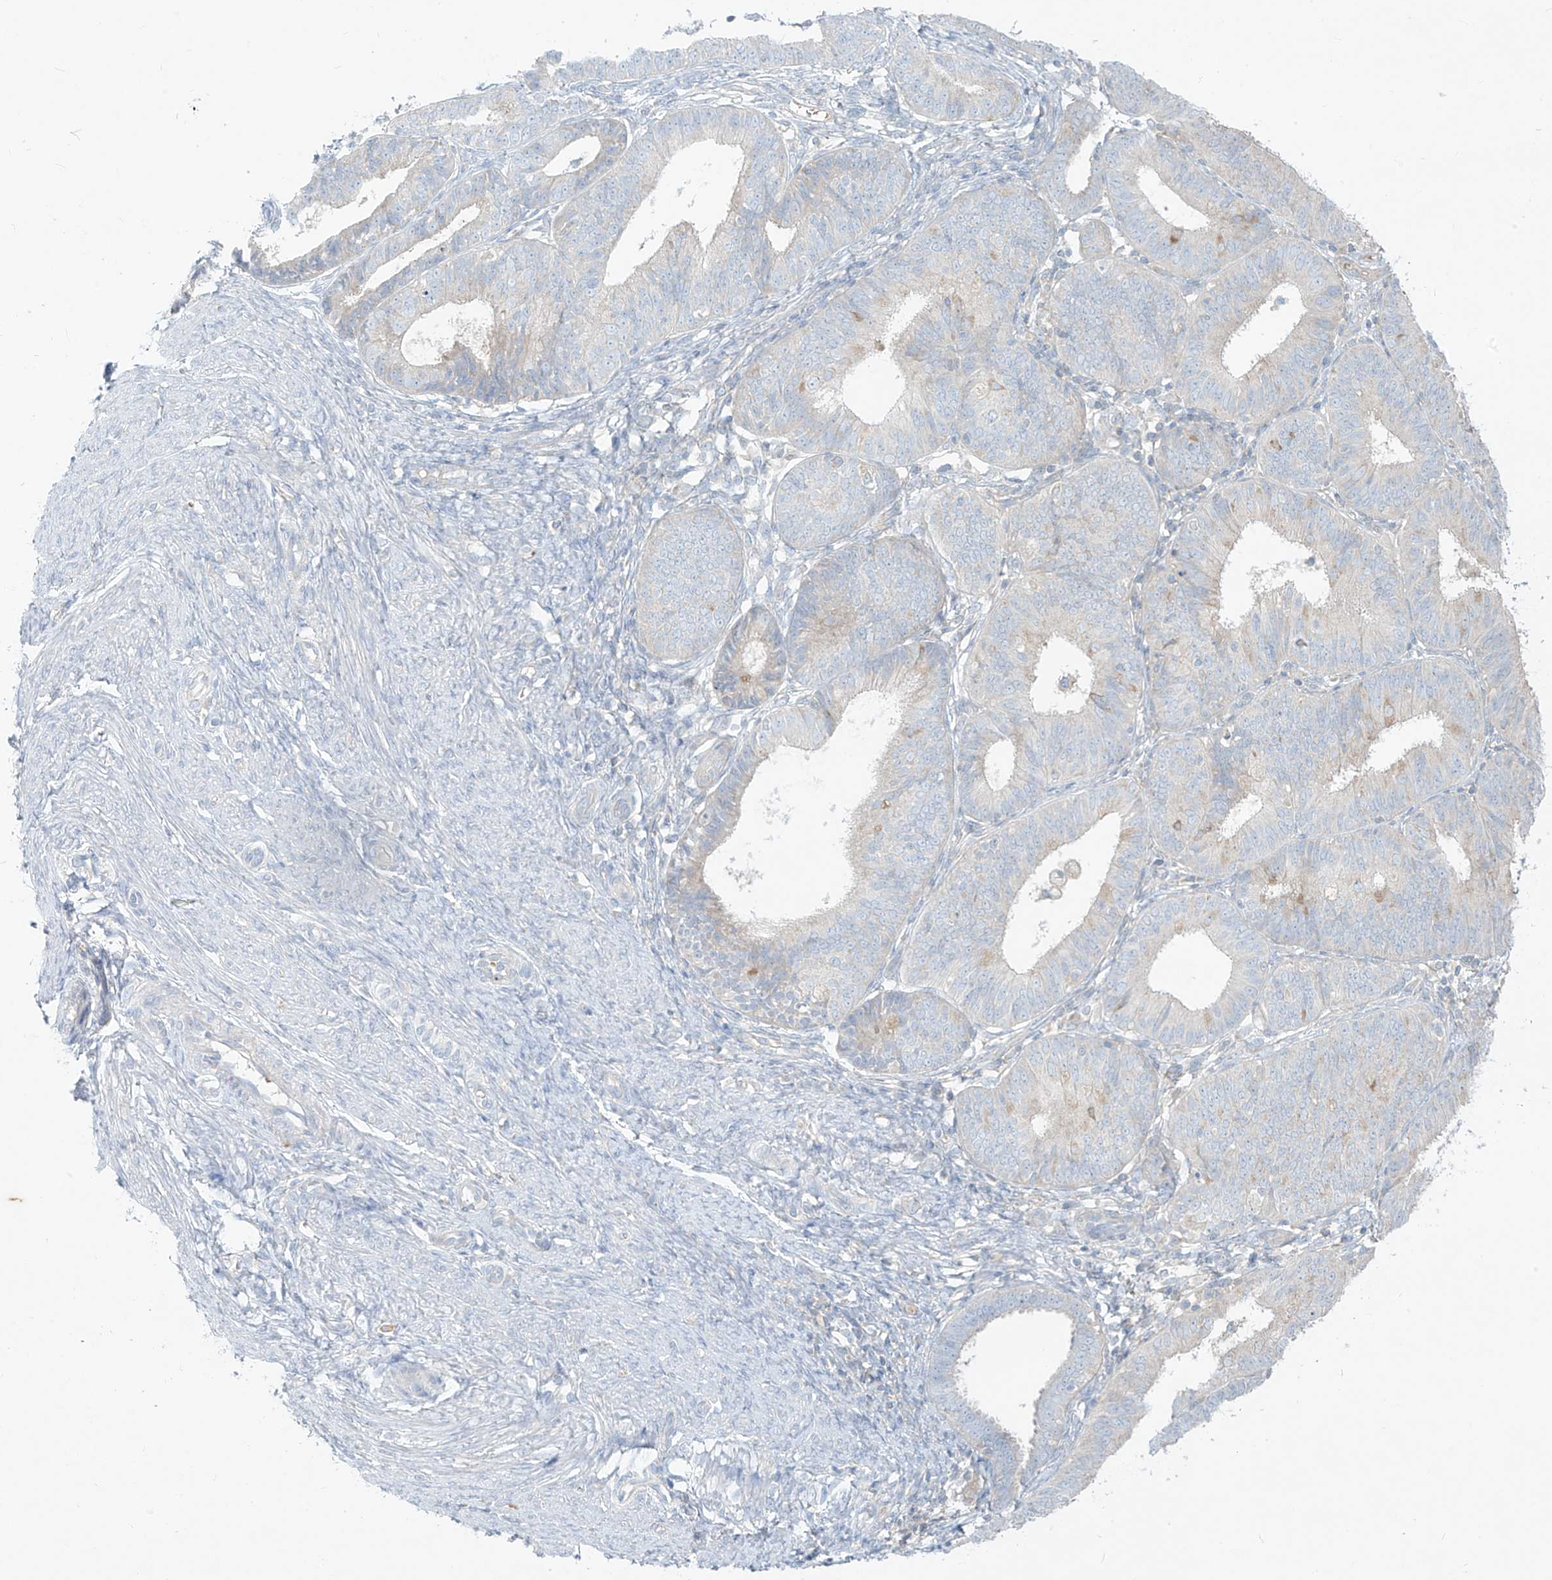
{"staining": {"intensity": "negative", "quantity": "none", "location": "none"}, "tissue": "endometrial cancer", "cell_type": "Tumor cells", "image_type": "cancer", "snomed": [{"axis": "morphology", "description": "Adenocarcinoma, NOS"}, {"axis": "topography", "description": "Endometrium"}], "caption": "A histopathology image of adenocarcinoma (endometrial) stained for a protein reveals no brown staining in tumor cells.", "gene": "DGKQ", "patient": {"sex": "female", "age": 51}}